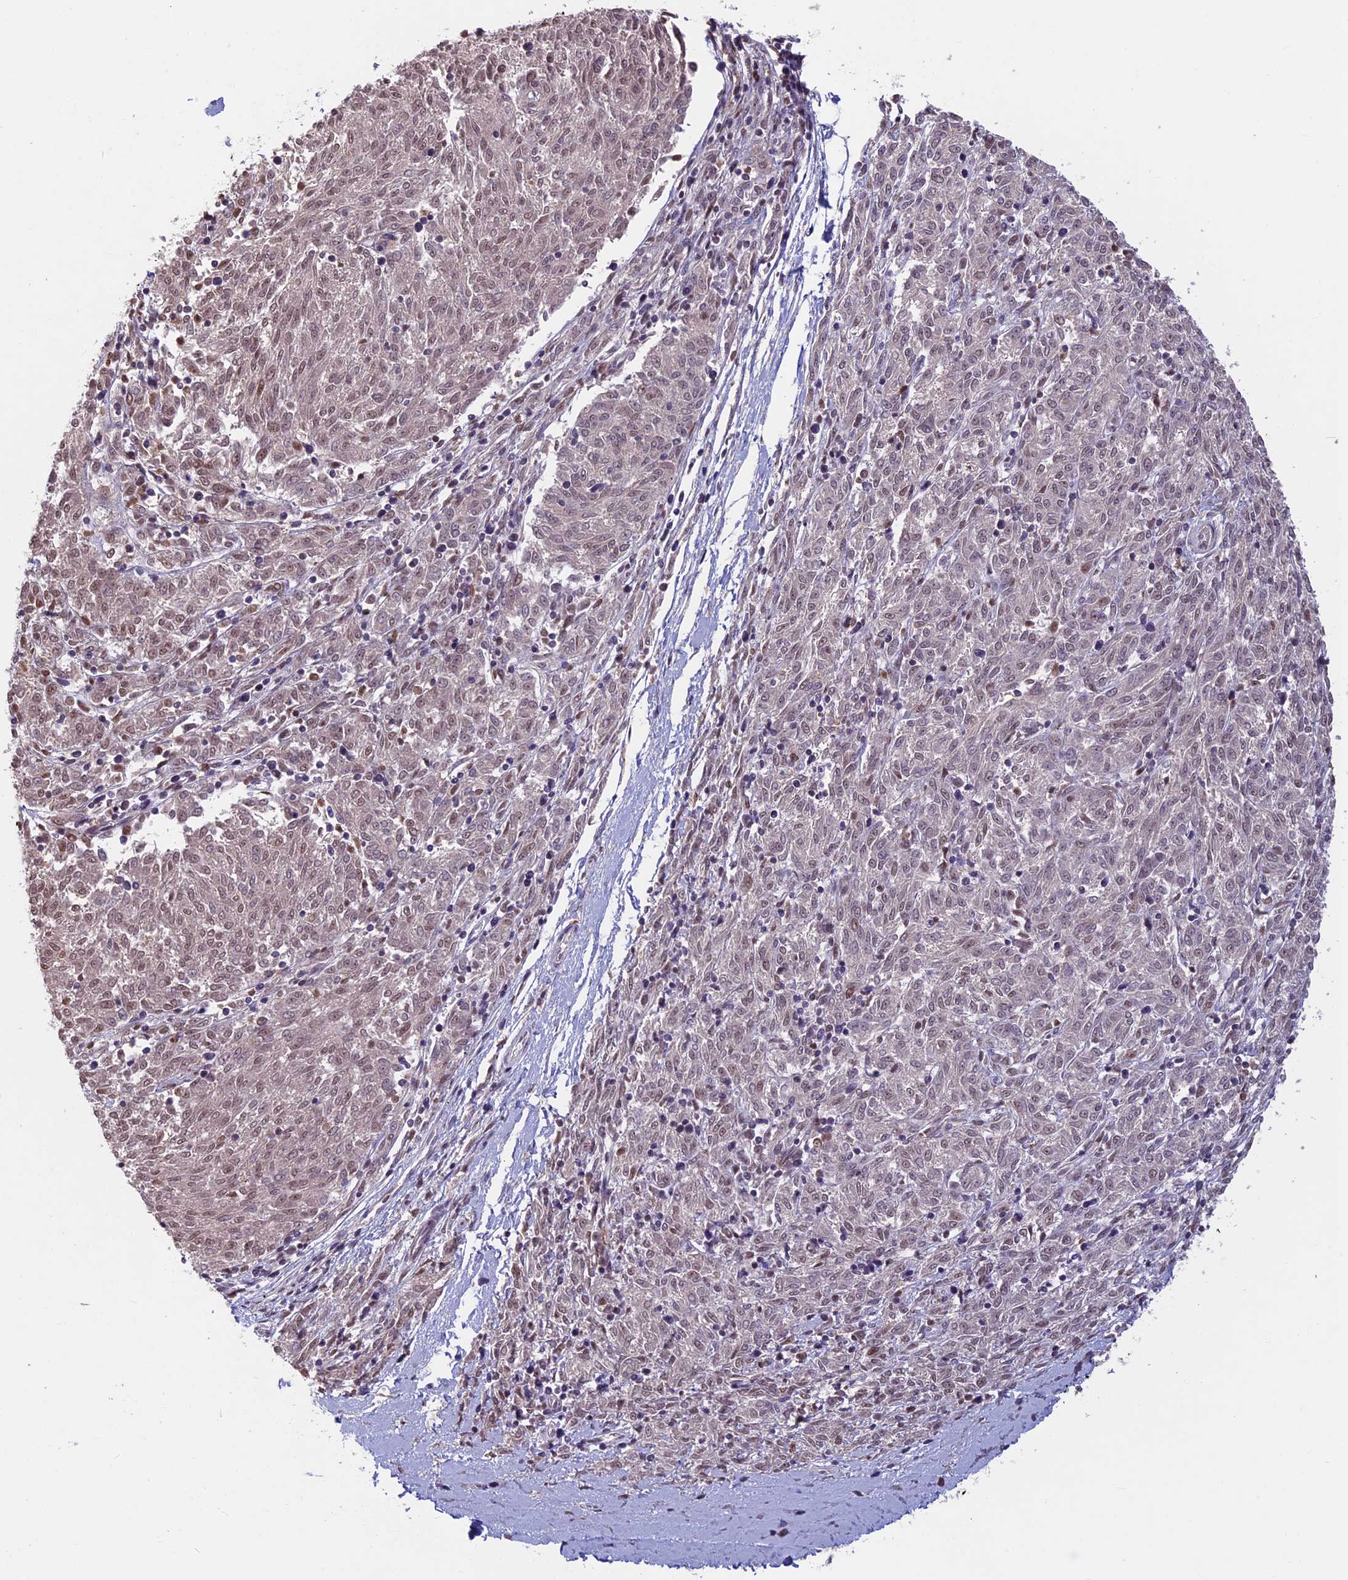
{"staining": {"intensity": "weak", "quantity": "25%-75%", "location": "nuclear"}, "tissue": "melanoma", "cell_type": "Tumor cells", "image_type": "cancer", "snomed": [{"axis": "morphology", "description": "Malignant melanoma, NOS"}, {"axis": "topography", "description": "Skin"}], "caption": "A brown stain shows weak nuclear staining of a protein in human melanoma tumor cells.", "gene": "SPIRE1", "patient": {"sex": "female", "age": 72}}